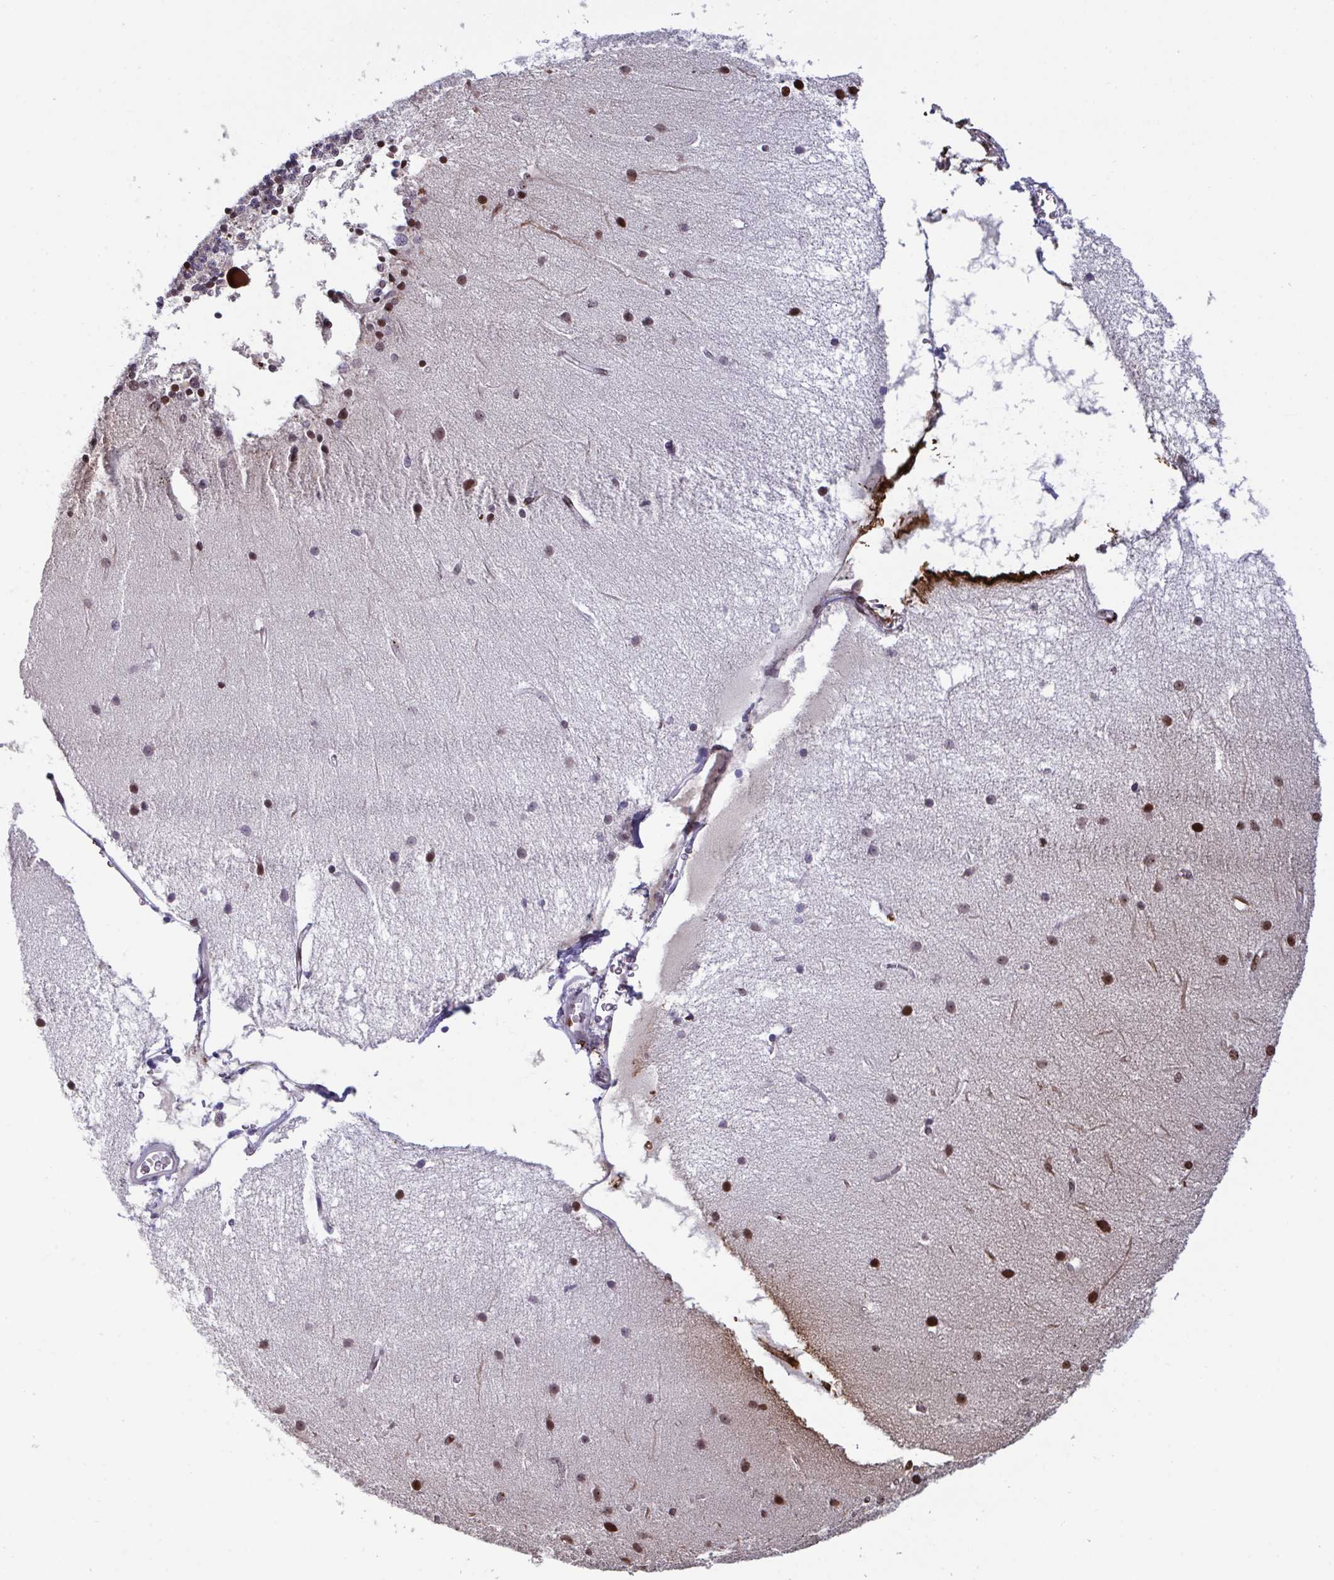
{"staining": {"intensity": "negative", "quantity": "none", "location": "none"}, "tissue": "cerebellum", "cell_type": "Cells in granular layer", "image_type": "normal", "snomed": [{"axis": "morphology", "description": "Normal tissue, NOS"}, {"axis": "topography", "description": "Cerebellum"}], "caption": "High magnification brightfield microscopy of unremarkable cerebellum stained with DAB (brown) and counterstained with hematoxylin (blue): cells in granular layer show no significant staining.", "gene": "PELI1", "patient": {"sex": "female", "age": 54}}